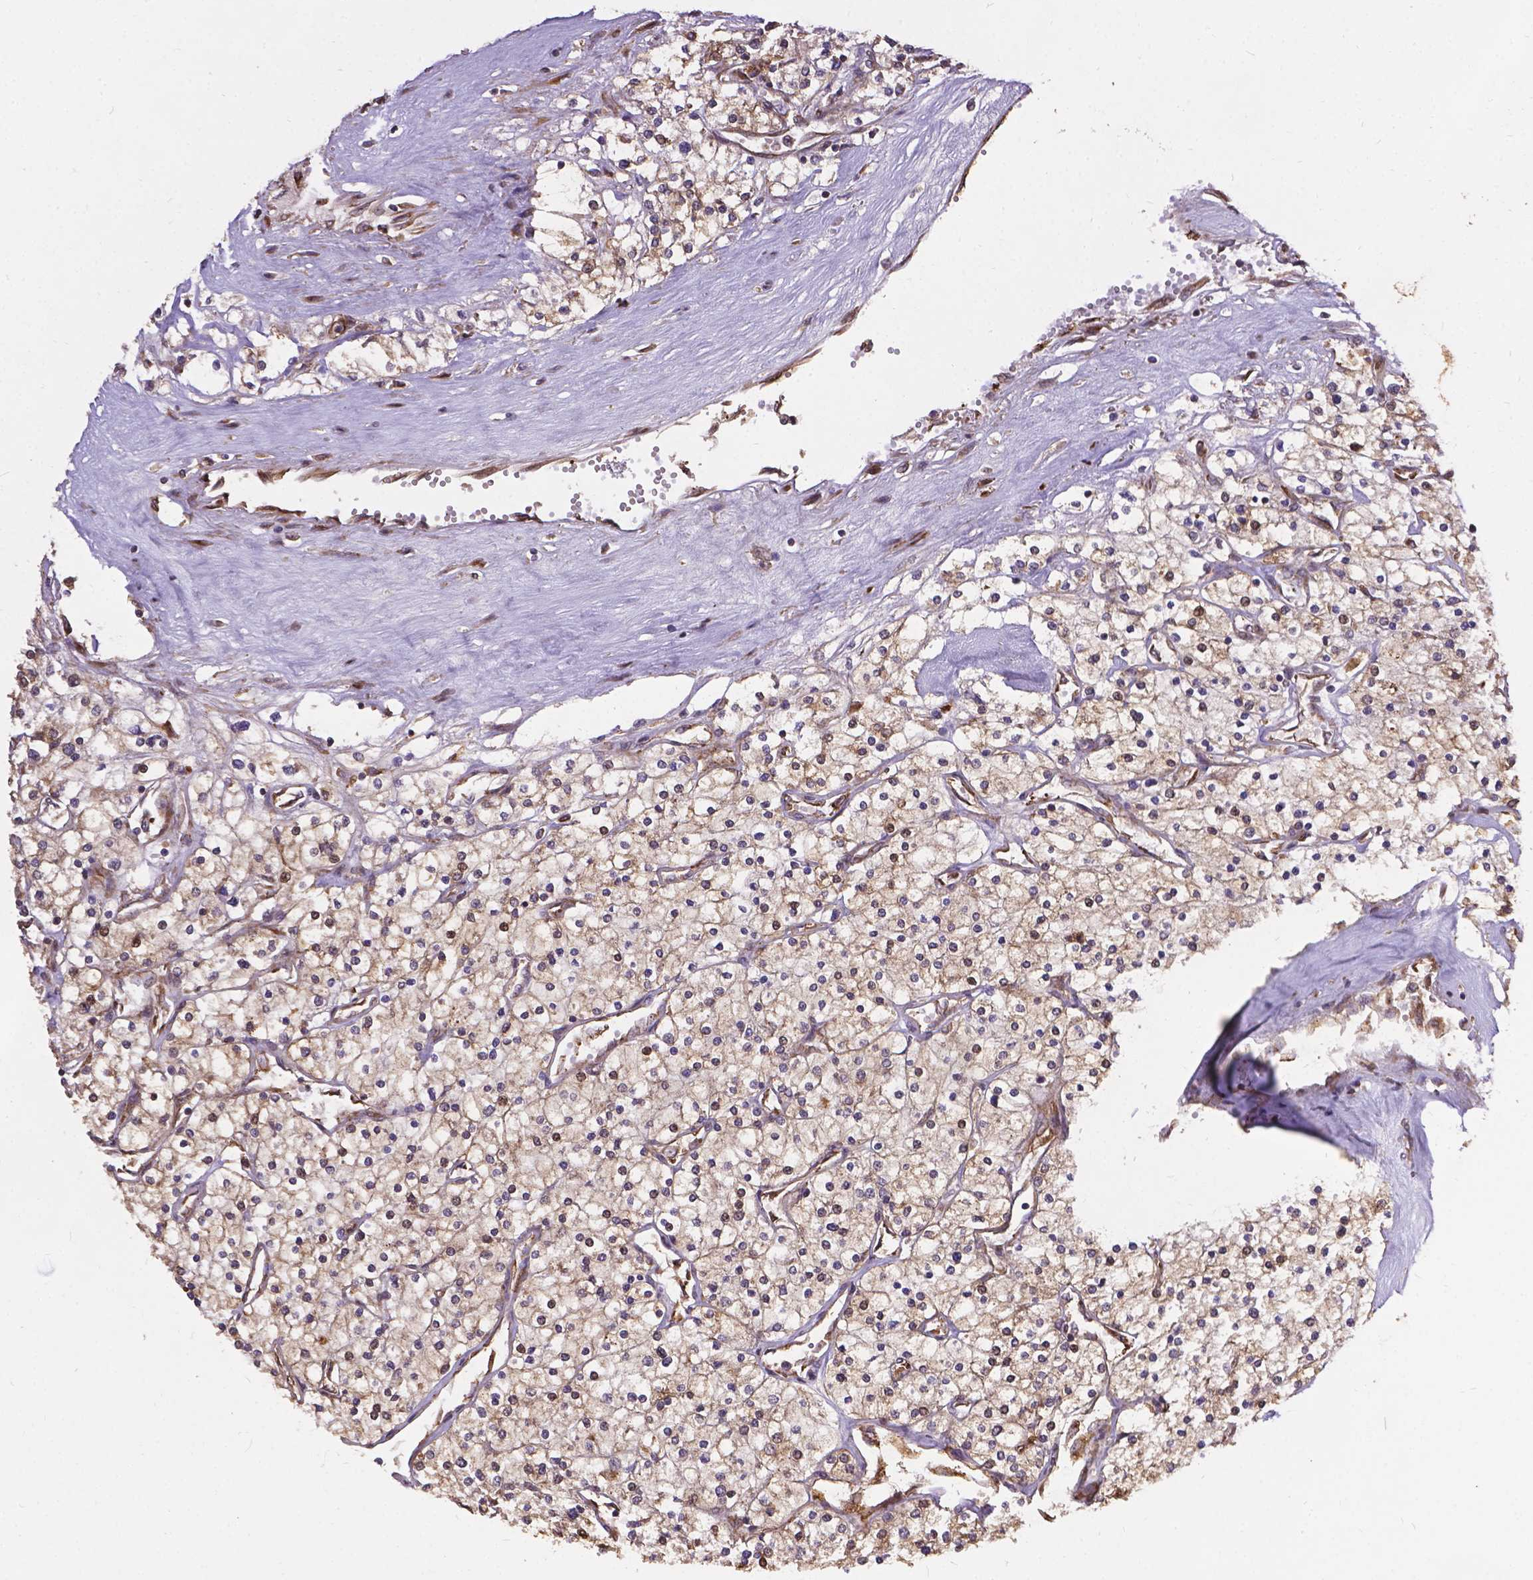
{"staining": {"intensity": "negative", "quantity": "none", "location": "none"}, "tissue": "renal cancer", "cell_type": "Tumor cells", "image_type": "cancer", "snomed": [{"axis": "morphology", "description": "Adenocarcinoma, NOS"}, {"axis": "topography", "description": "Kidney"}], "caption": "Tumor cells show no significant protein positivity in renal cancer (adenocarcinoma). The staining was performed using DAB to visualize the protein expression in brown, while the nuclei were stained in blue with hematoxylin (Magnification: 20x).", "gene": "DENND6A", "patient": {"sex": "male", "age": 80}}